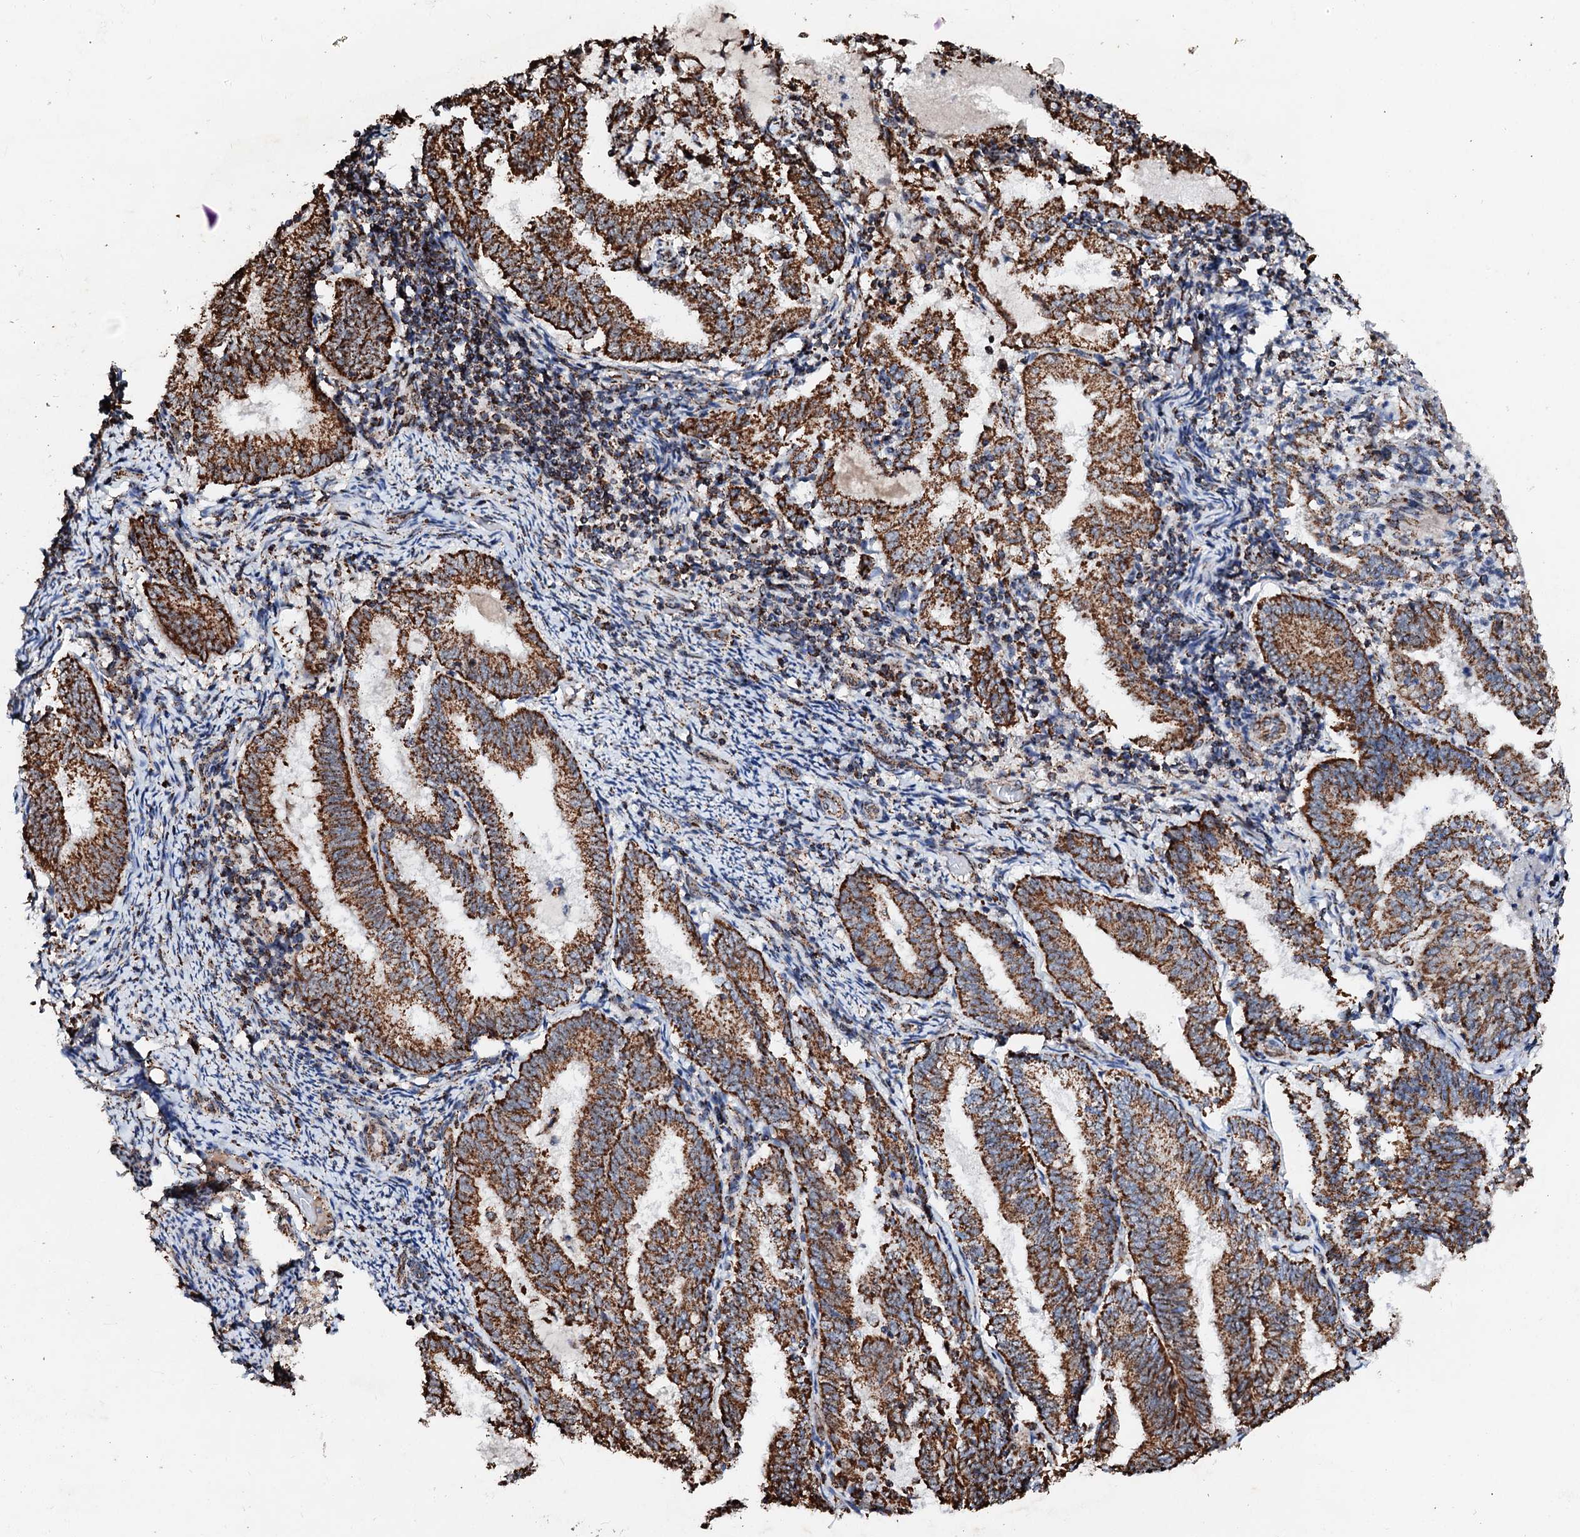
{"staining": {"intensity": "strong", "quantity": ">75%", "location": "cytoplasmic/membranous"}, "tissue": "endometrial cancer", "cell_type": "Tumor cells", "image_type": "cancer", "snomed": [{"axis": "morphology", "description": "Adenocarcinoma, NOS"}, {"axis": "topography", "description": "Endometrium"}], "caption": "Endometrial cancer (adenocarcinoma) tissue displays strong cytoplasmic/membranous positivity in about >75% of tumor cells, visualized by immunohistochemistry.", "gene": "SECISBP2L", "patient": {"sex": "female", "age": 80}}